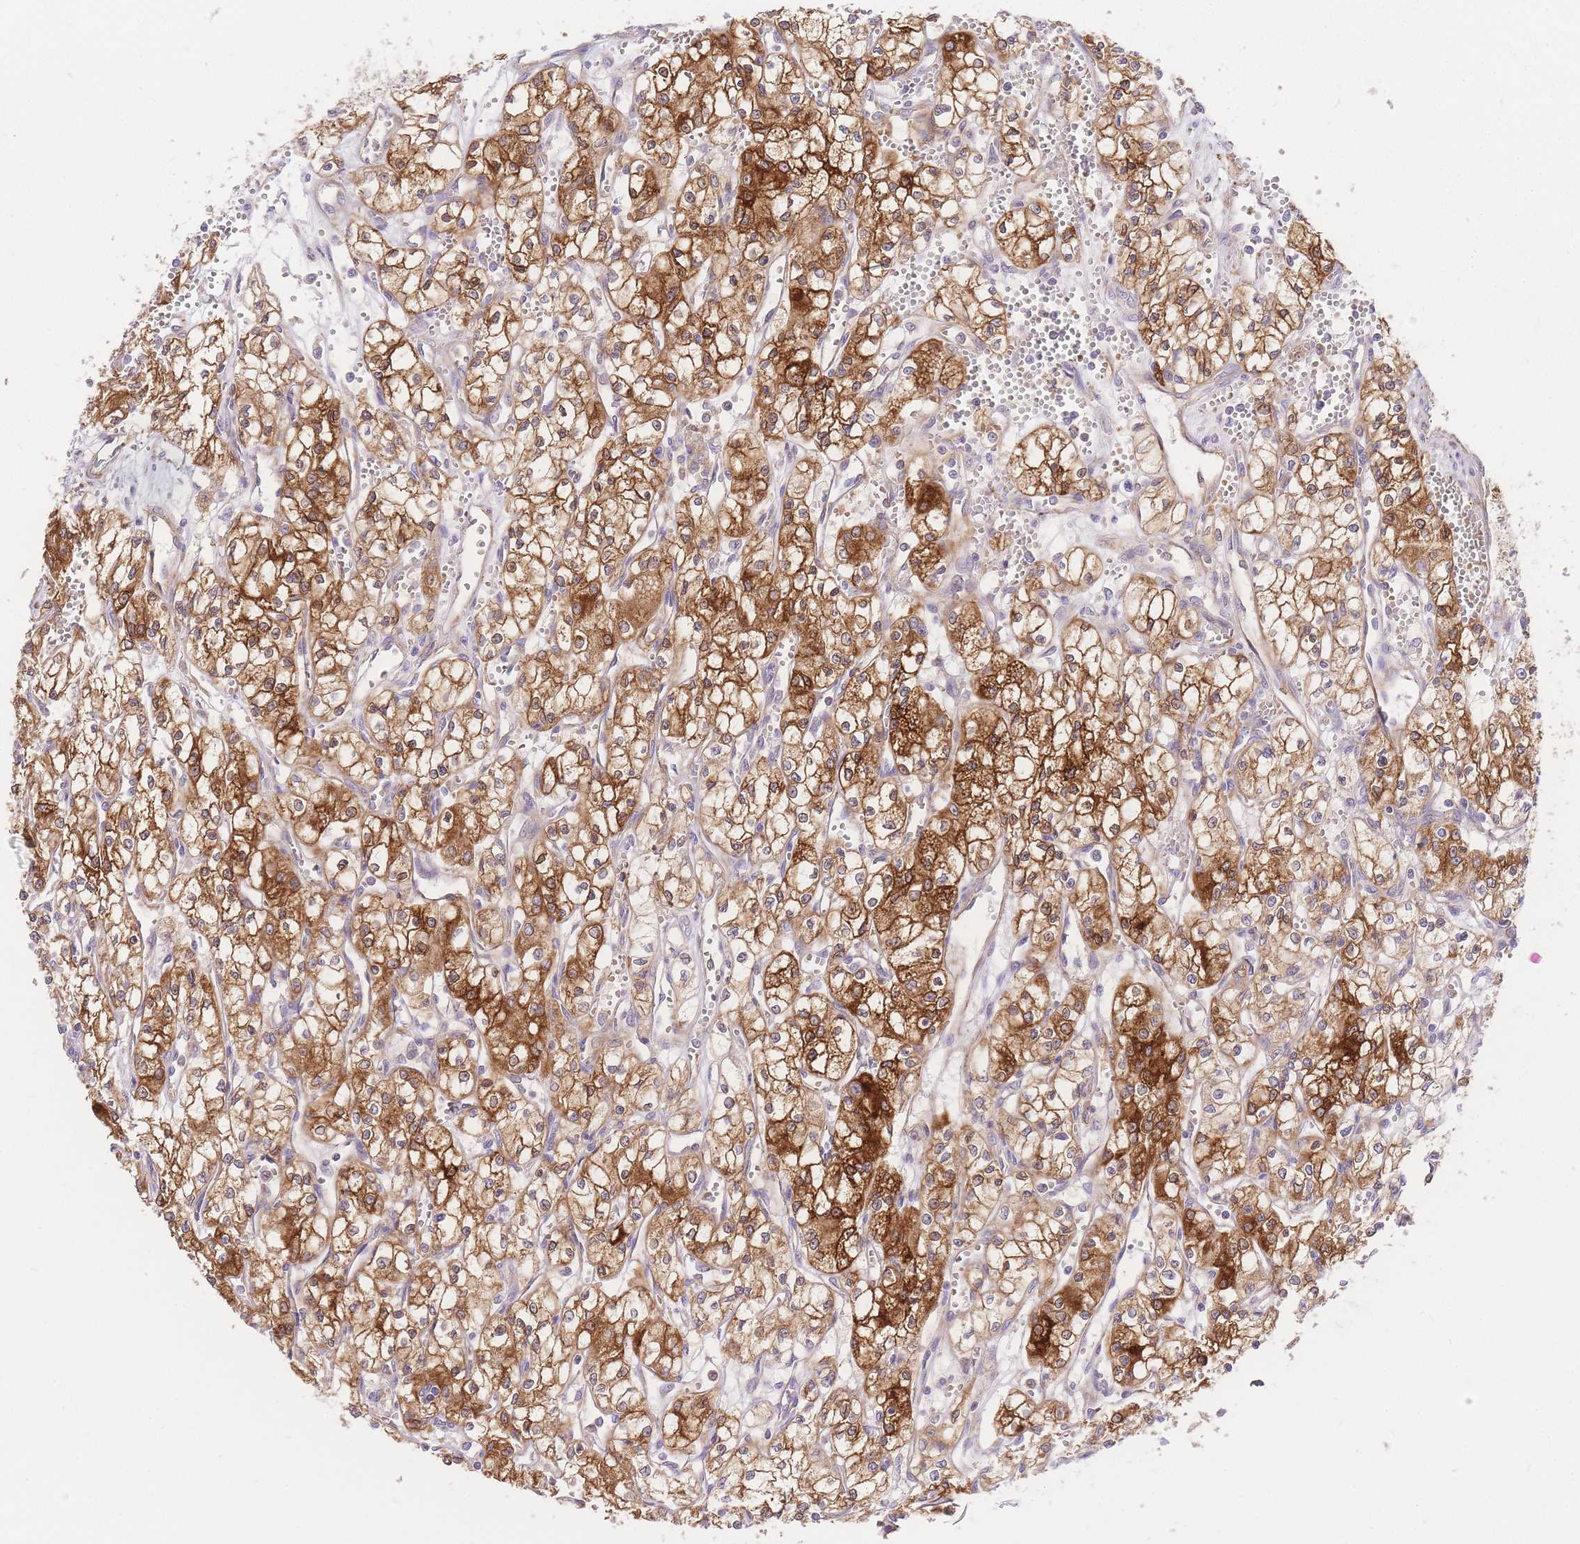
{"staining": {"intensity": "strong", "quantity": ">75%", "location": "cytoplasmic/membranous"}, "tissue": "renal cancer", "cell_type": "Tumor cells", "image_type": "cancer", "snomed": [{"axis": "morphology", "description": "Adenocarcinoma, NOS"}, {"axis": "topography", "description": "Kidney"}], "caption": "Immunohistochemistry (IHC) (DAB) staining of renal cancer displays strong cytoplasmic/membranous protein expression in about >75% of tumor cells.", "gene": "INSYN2B", "patient": {"sex": "male", "age": 59}}